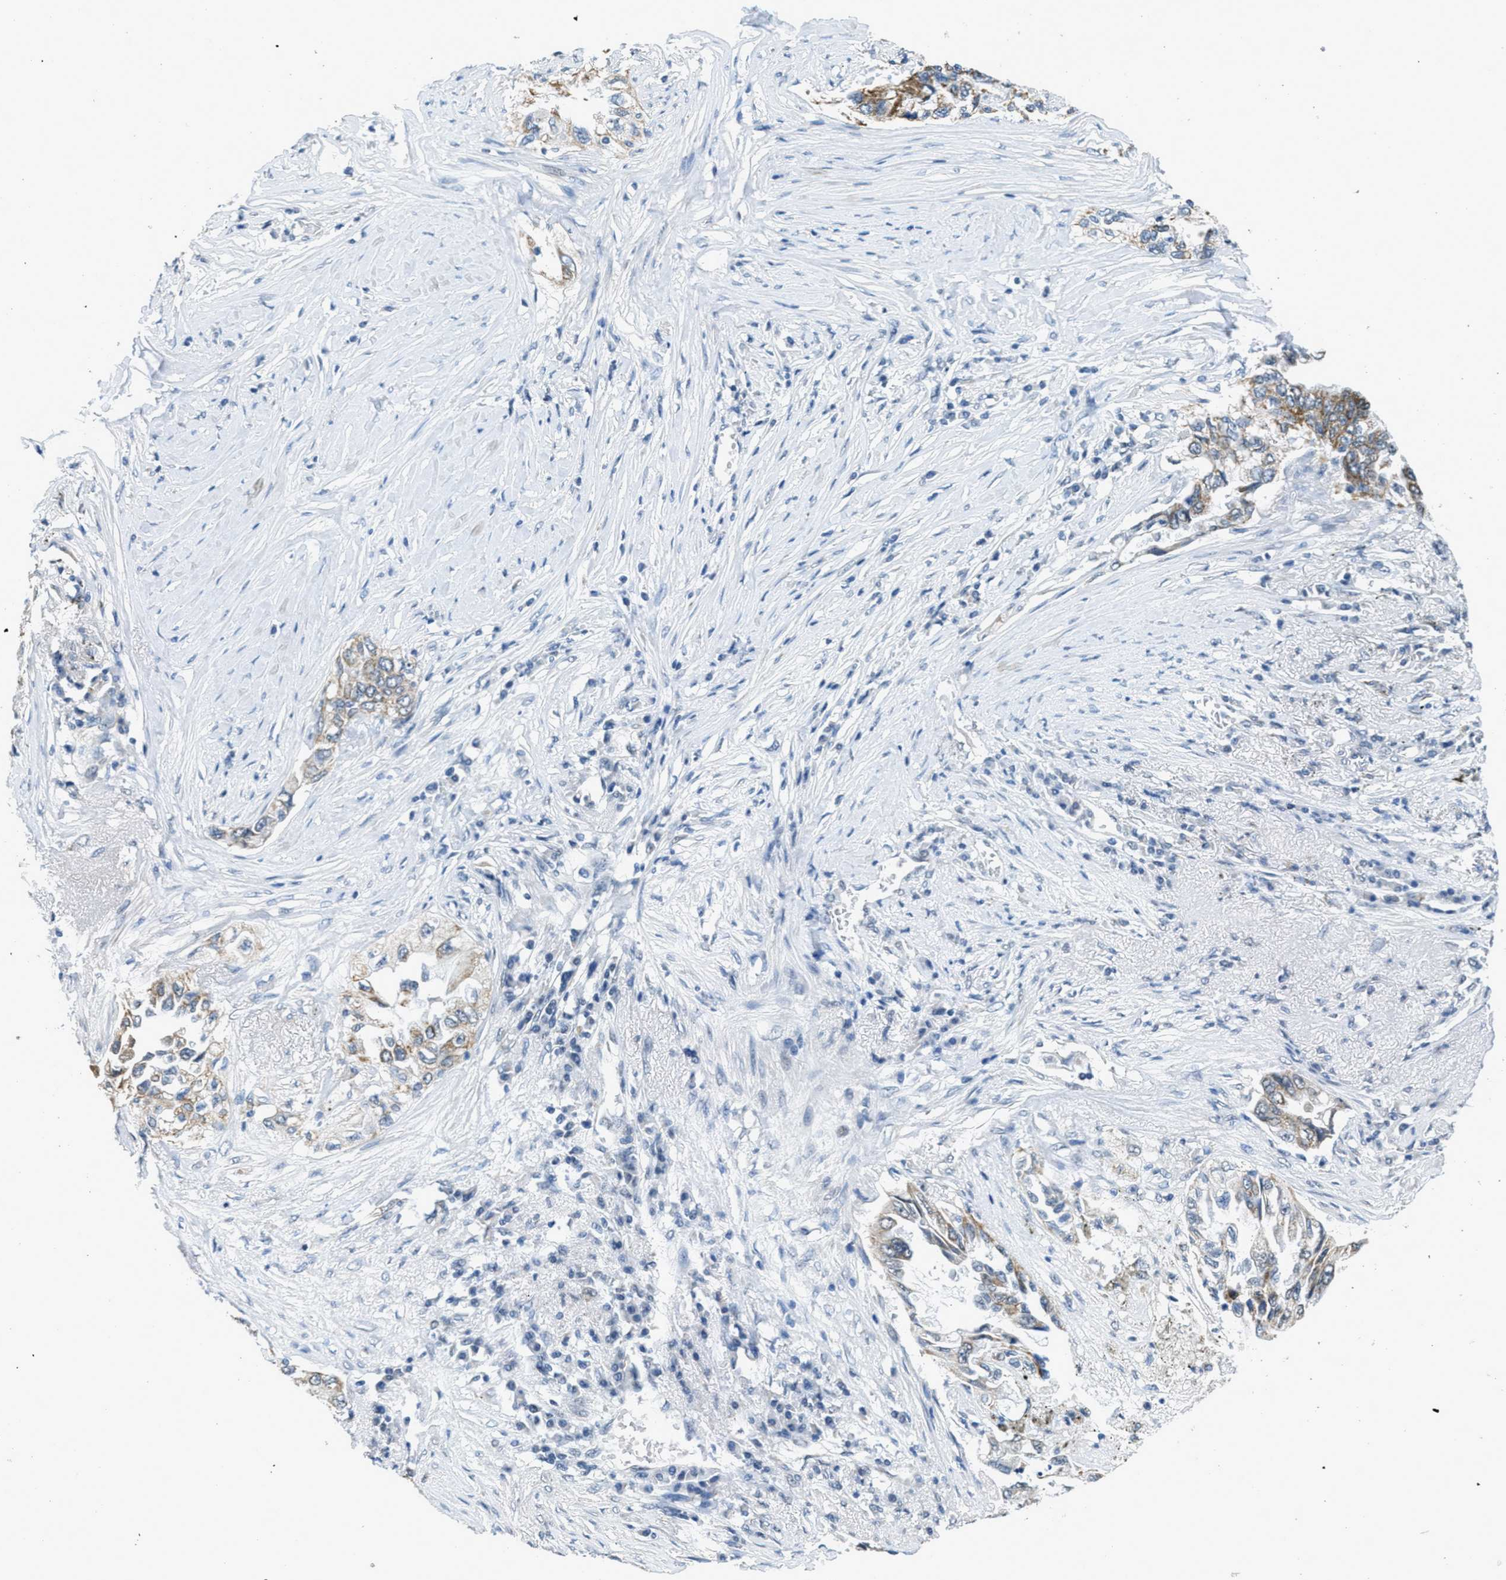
{"staining": {"intensity": "moderate", "quantity": ">75%", "location": "cytoplasmic/membranous"}, "tissue": "lung cancer", "cell_type": "Tumor cells", "image_type": "cancer", "snomed": [{"axis": "morphology", "description": "Adenocarcinoma, NOS"}, {"axis": "topography", "description": "Lung"}], "caption": "Protein expression analysis of human lung adenocarcinoma reveals moderate cytoplasmic/membranous expression in approximately >75% of tumor cells.", "gene": "TOMM70", "patient": {"sex": "female", "age": 51}}